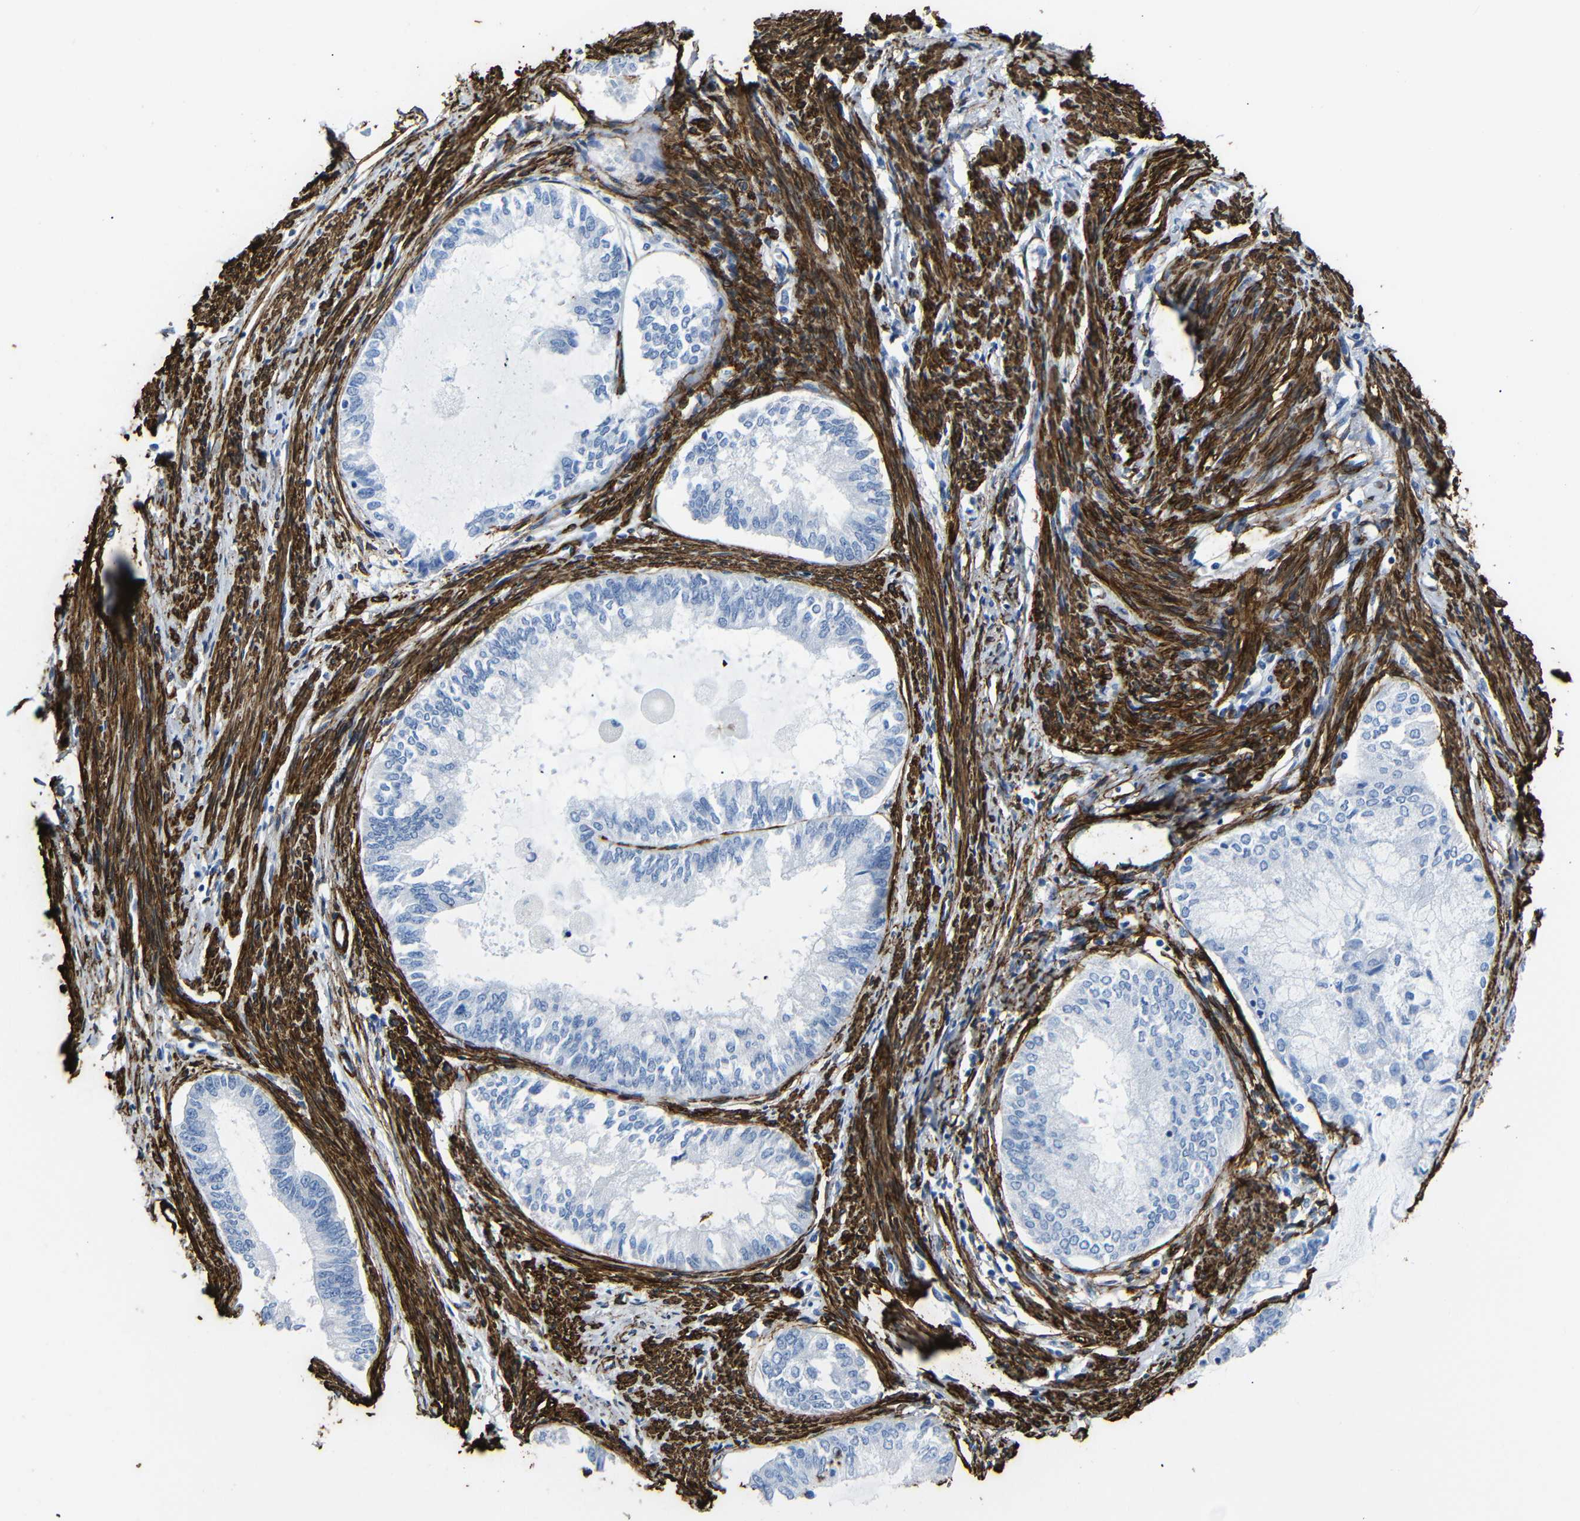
{"staining": {"intensity": "negative", "quantity": "none", "location": "none"}, "tissue": "endometrial cancer", "cell_type": "Tumor cells", "image_type": "cancer", "snomed": [{"axis": "morphology", "description": "Adenocarcinoma, NOS"}, {"axis": "topography", "description": "Endometrium"}], "caption": "There is no significant staining in tumor cells of endometrial cancer (adenocarcinoma).", "gene": "ACTA2", "patient": {"sex": "female", "age": 86}}